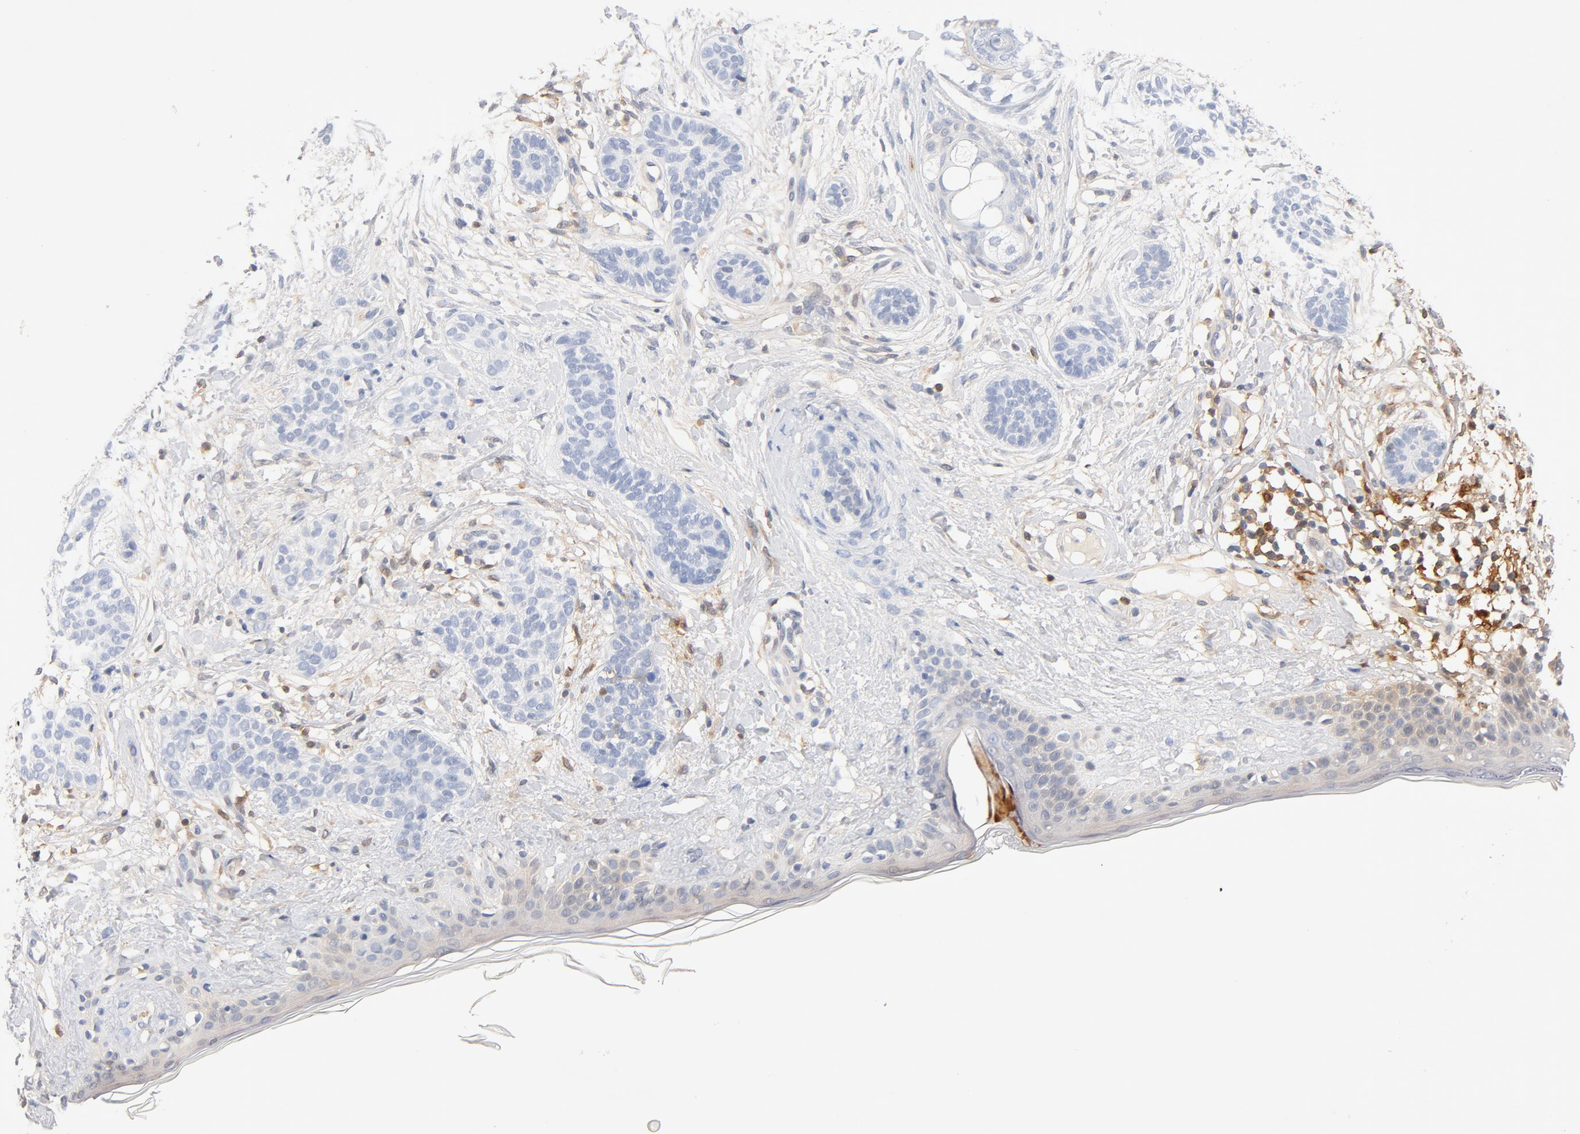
{"staining": {"intensity": "negative", "quantity": "none", "location": "none"}, "tissue": "skin cancer", "cell_type": "Tumor cells", "image_type": "cancer", "snomed": [{"axis": "morphology", "description": "Normal tissue, NOS"}, {"axis": "morphology", "description": "Basal cell carcinoma"}, {"axis": "topography", "description": "Skin"}], "caption": "A histopathology image of skin cancer (basal cell carcinoma) stained for a protein displays no brown staining in tumor cells.", "gene": "STAT1", "patient": {"sex": "male", "age": 63}}